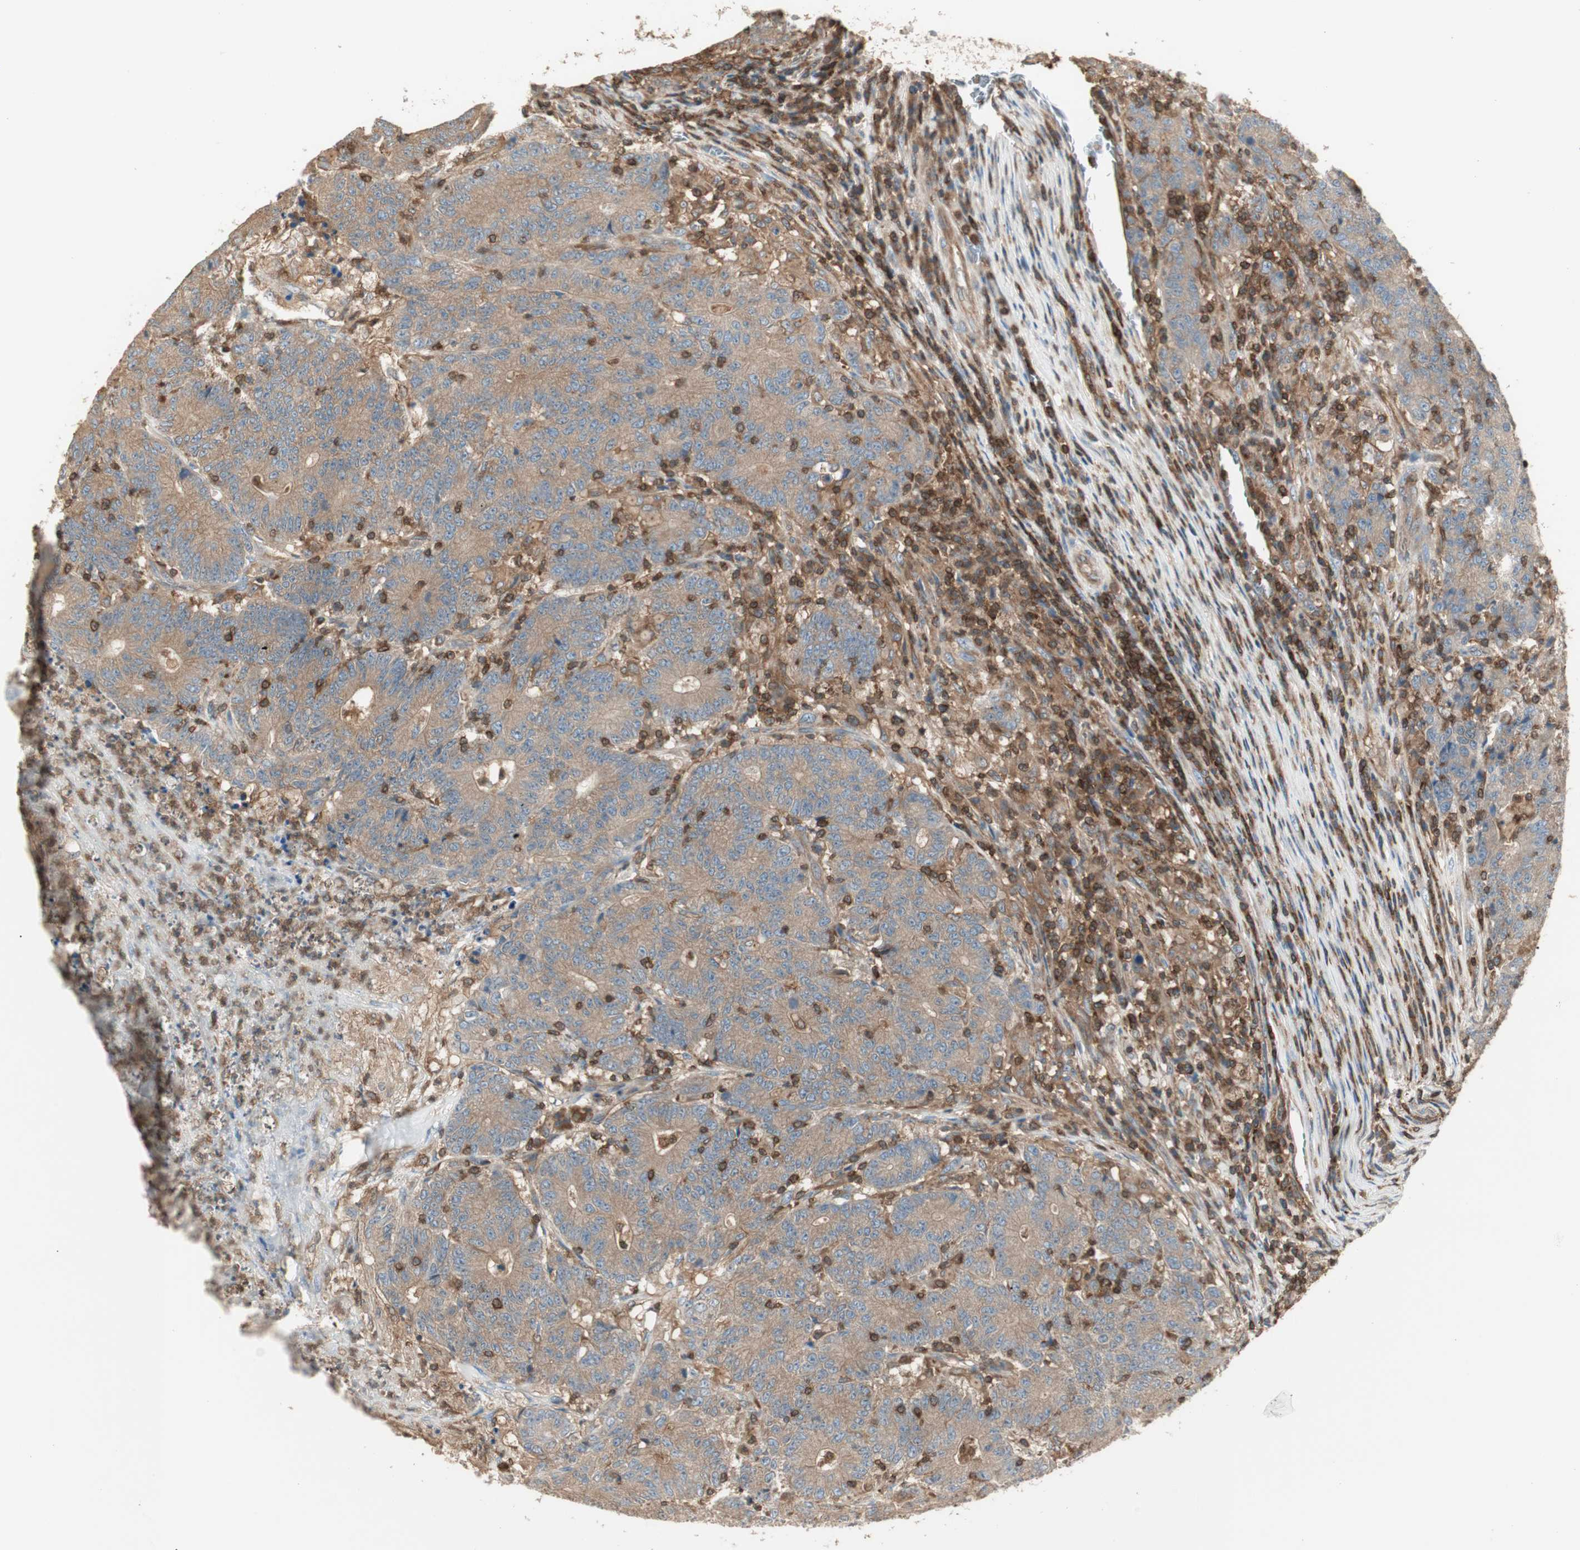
{"staining": {"intensity": "moderate", "quantity": ">75%", "location": "cytoplasmic/membranous"}, "tissue": "colorectal cancer", "cell_type": "Tumor cells", "image_type": "cancer", "snomed": [{"axis": "morphology", "description": "Normal tissue, NOS"}, {"axis": "morphology", "description": "Adenocarcinoma, NOS"}, {"axis": "topography", "description": "Colon"}], "caption": "This is an image of immunohistochemistry staining of colorectal cancer (adenocarcinoma), which shows moderate expression in the cytoplasmic/membranous of tumor cells.", "gene": "CRLF3", "patient": {"sex": "female", "age": 75}}